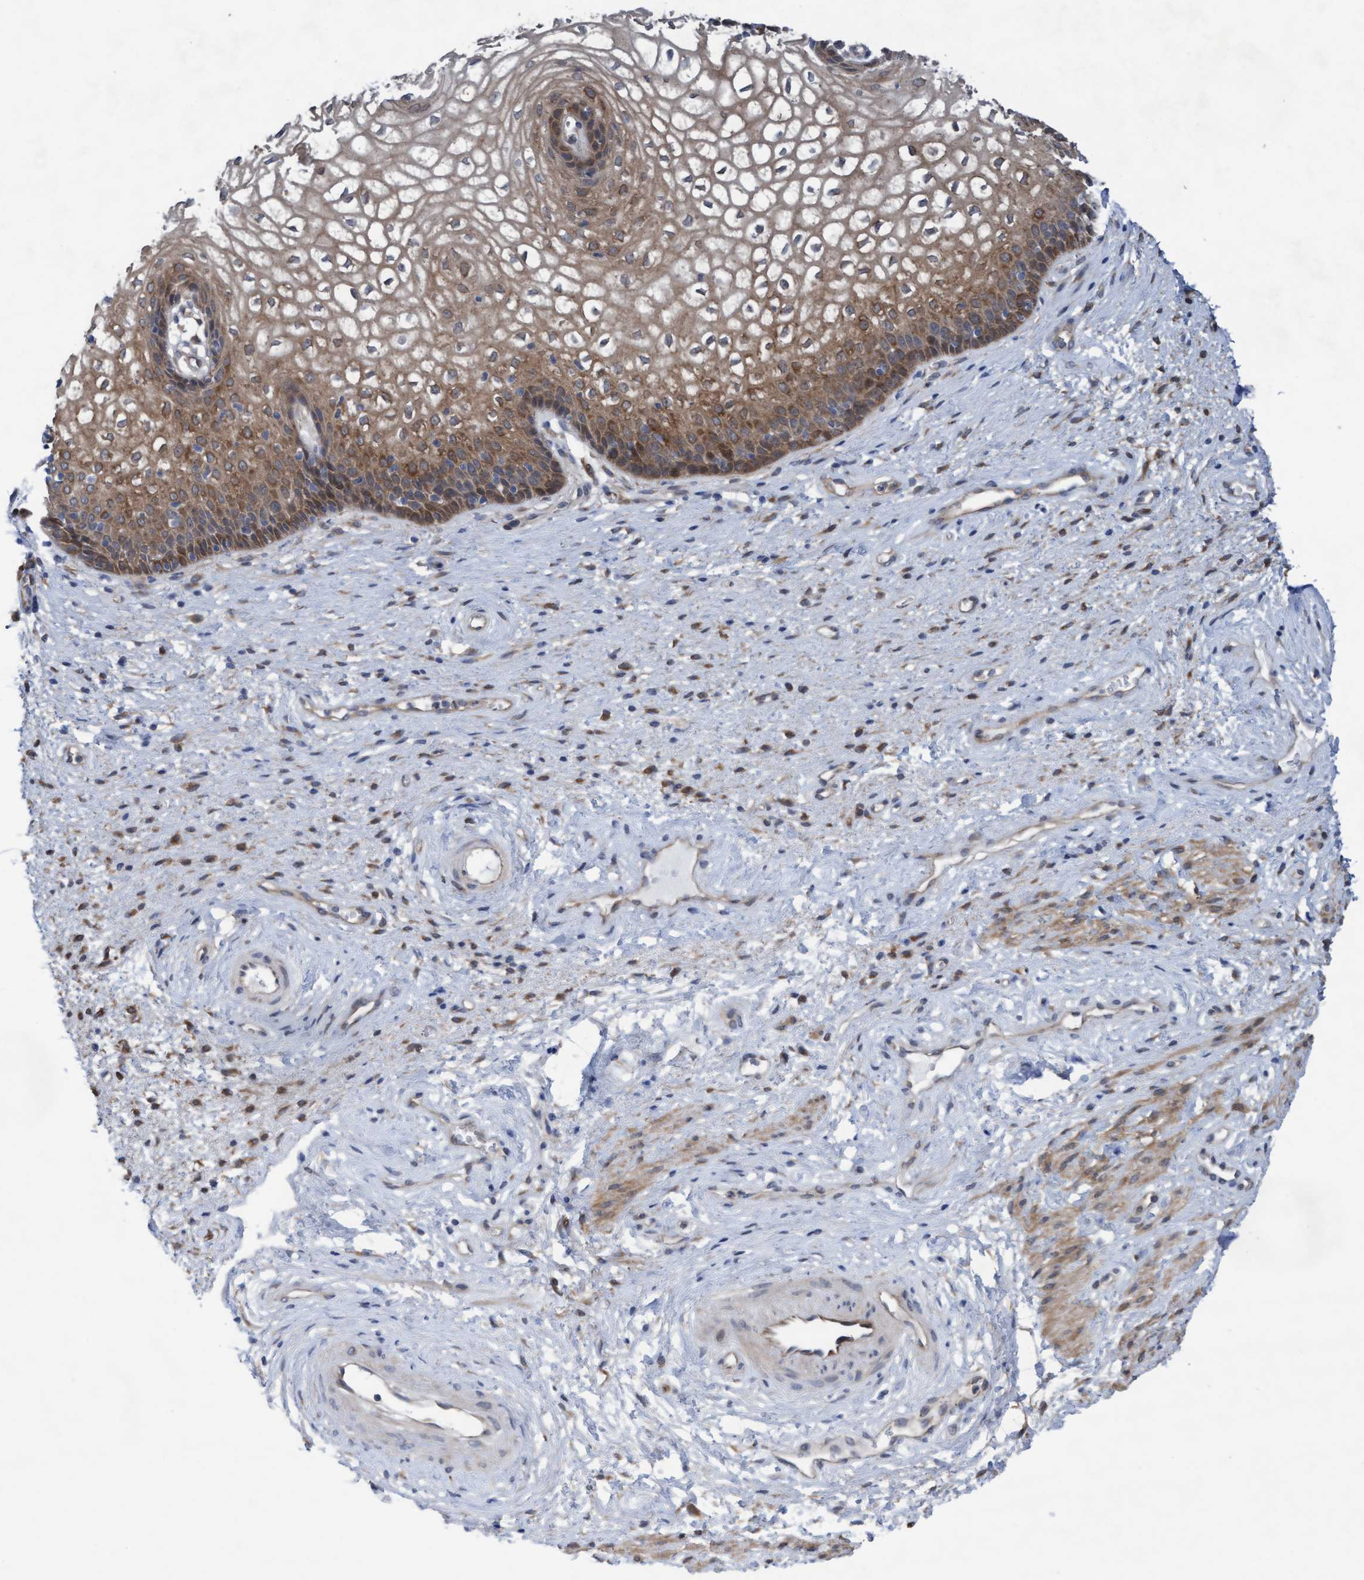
{"staining": {"intensity": "moderate", "quantity": ">75%", "location": "cytoplasmic/membranous"}, "tissue": "vagina", "cell_type": "Squamous epithelial cells", "image_type": "normal", "snomed": [{"axis": "morphology", "description": "Normal tissue, NOS"}, {"axis": "topography", "description": "Vagina"}], "caption": "Immunohistochemical staining of benign vagina displays moderate cytoplasmic/membranous protein positivity in about >75% of squamous epithelial cells.", "gene": "PLCD1", "patient": {"sex": "female", "age": 34}}